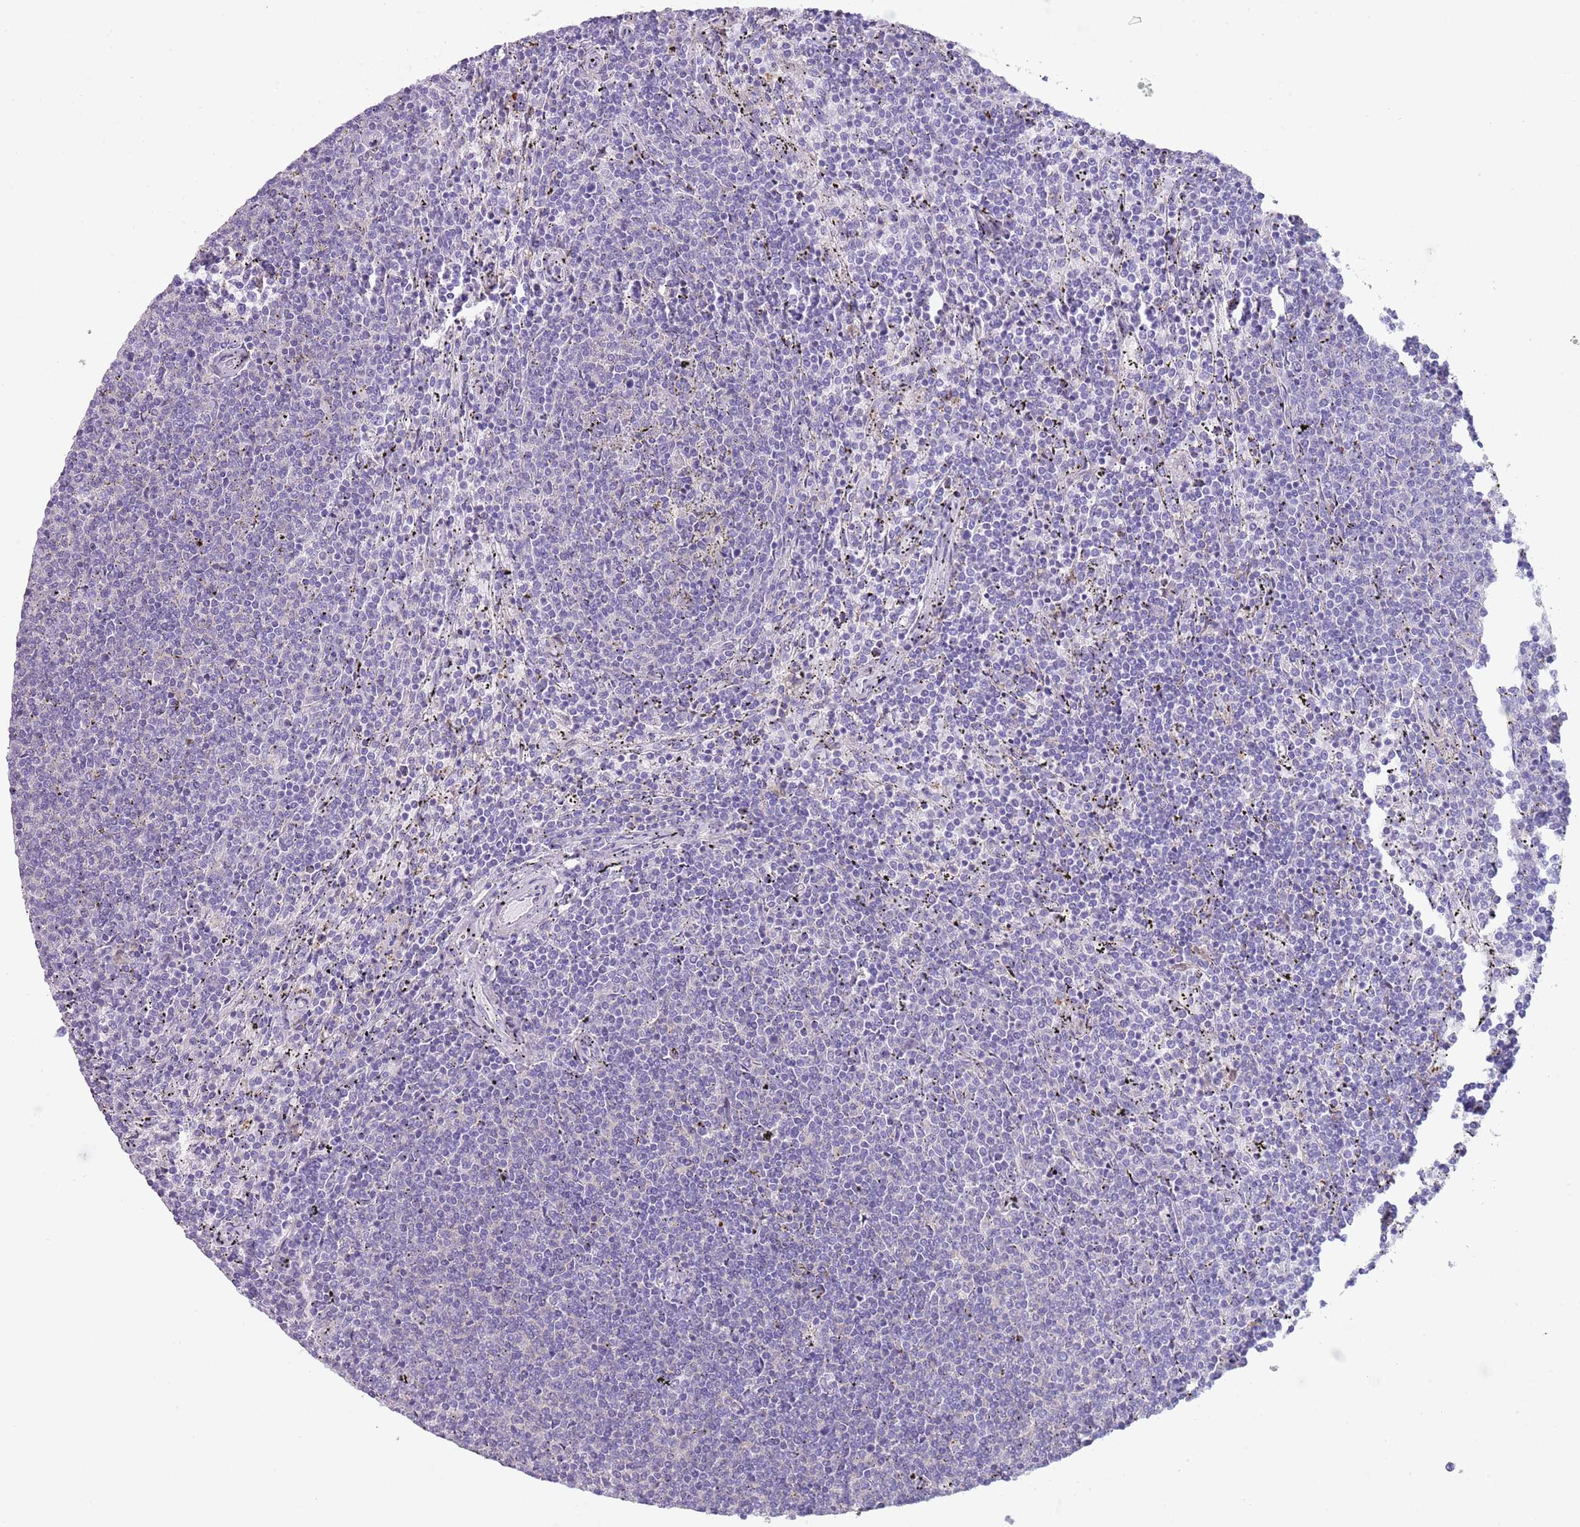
{"staining": {"intensity": "negative", "quantity": "none", "location": "none"}, "tissue": "lymphoma", "cell_type": "Tumor cells", "image_type": "cancer", "snomed": [{"axis": "morphology", "description": "Malignant lymphoma, non-Hodgkin's type, Low grade"}, {"axis": "topography", "description": "Spleen"}], "caption": "Tumor cells show no significant staining in low-grade malignant lymphoma, non-Hodgkin's type.", "gene": "NBPF20", "patient": {"sex": "female", "age": 50}}